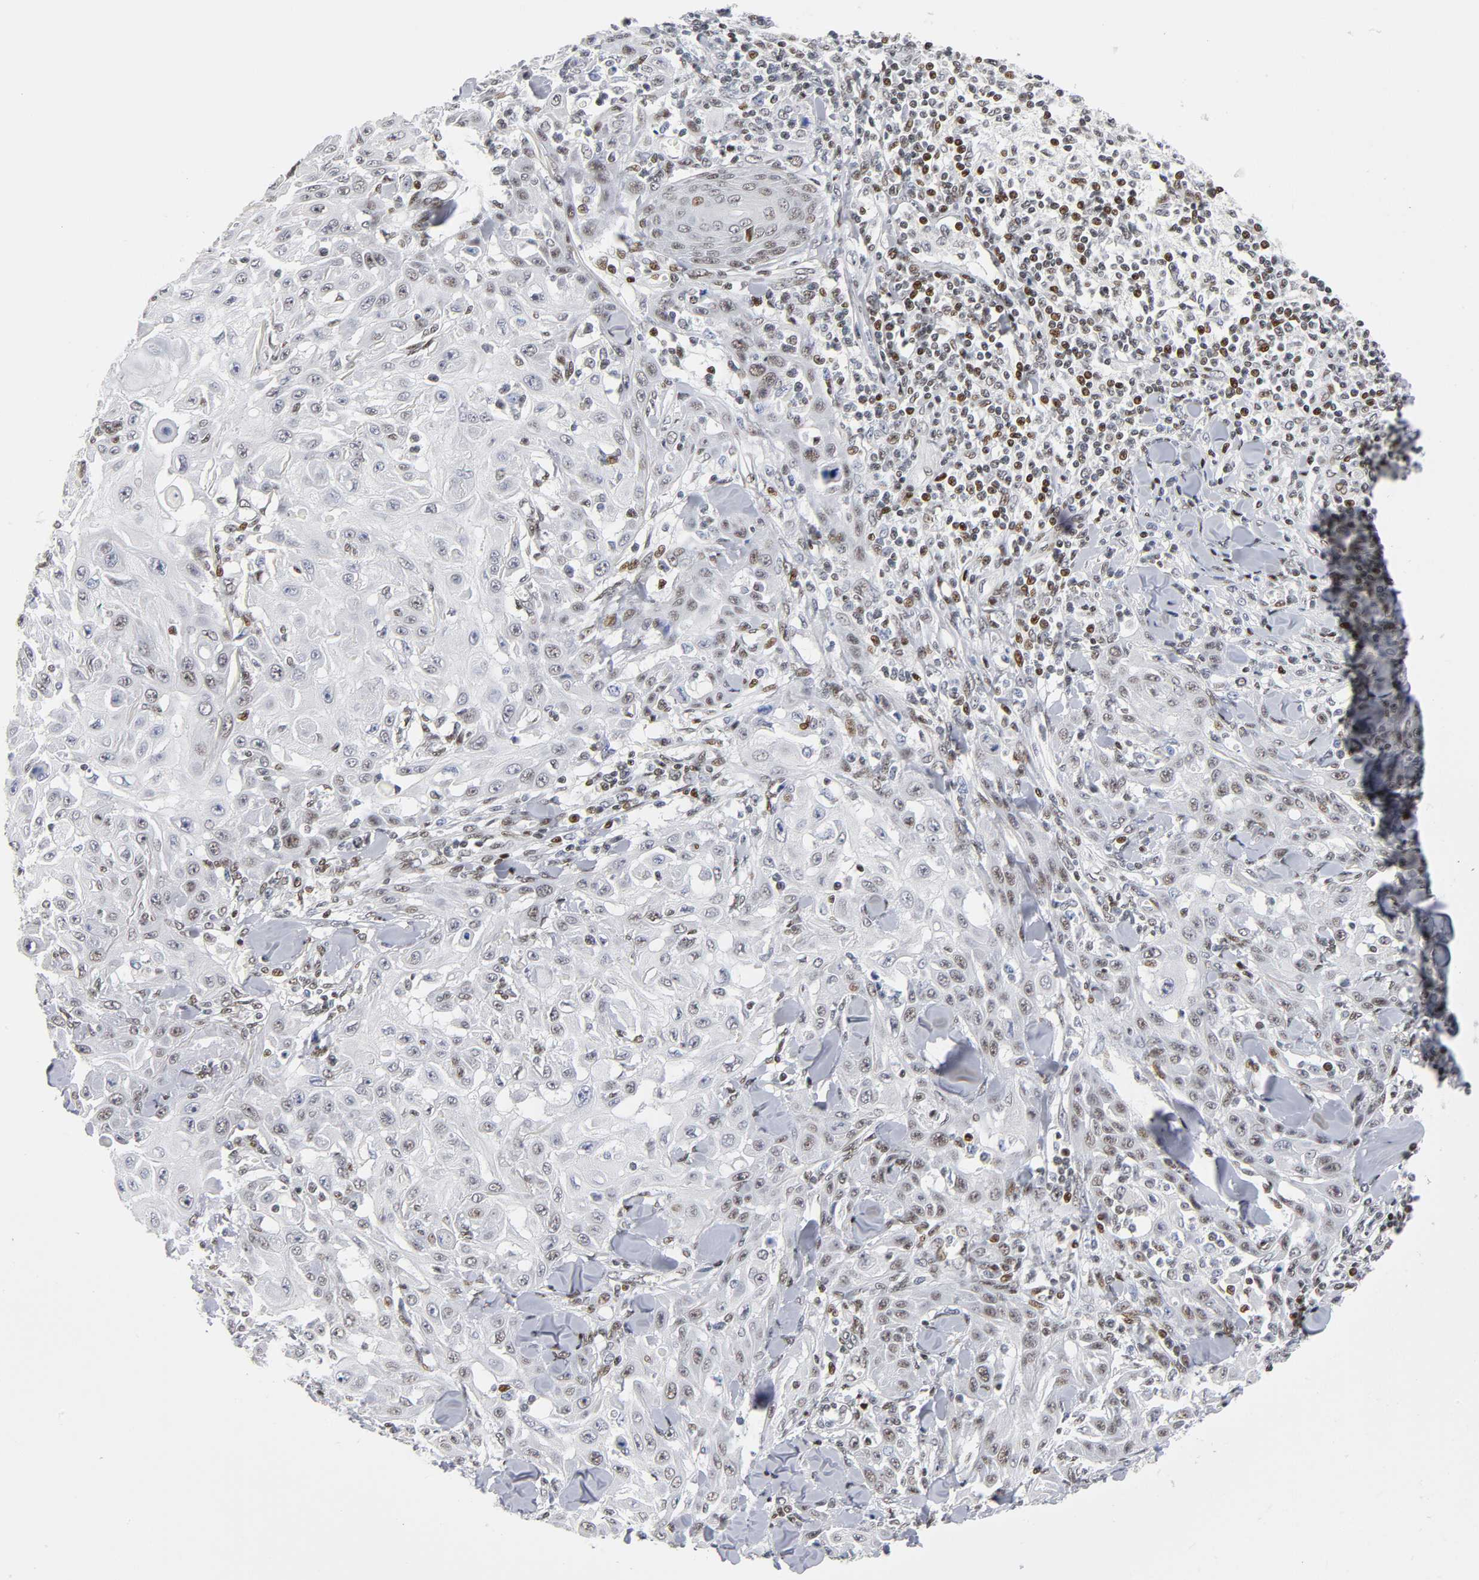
{"staining": {"intensity": "weak", "quantity": "<25%", "location": "nuclear"}, "tissue": "skin cancer", "cell_type": "Tumor cells", "image_type": "cancer", "snomed": [{"axis": "morphology", "description": "Squamous cell carcinoma, NOS"}, {"axis": "topography", "description": "Skin"}], "caption": "Protein analysis of skin squamous cell carcinoma reveals no significant positivity in tumor cells.", "gene": "SP3", "patient": {"sex": "male", "age": 24}}